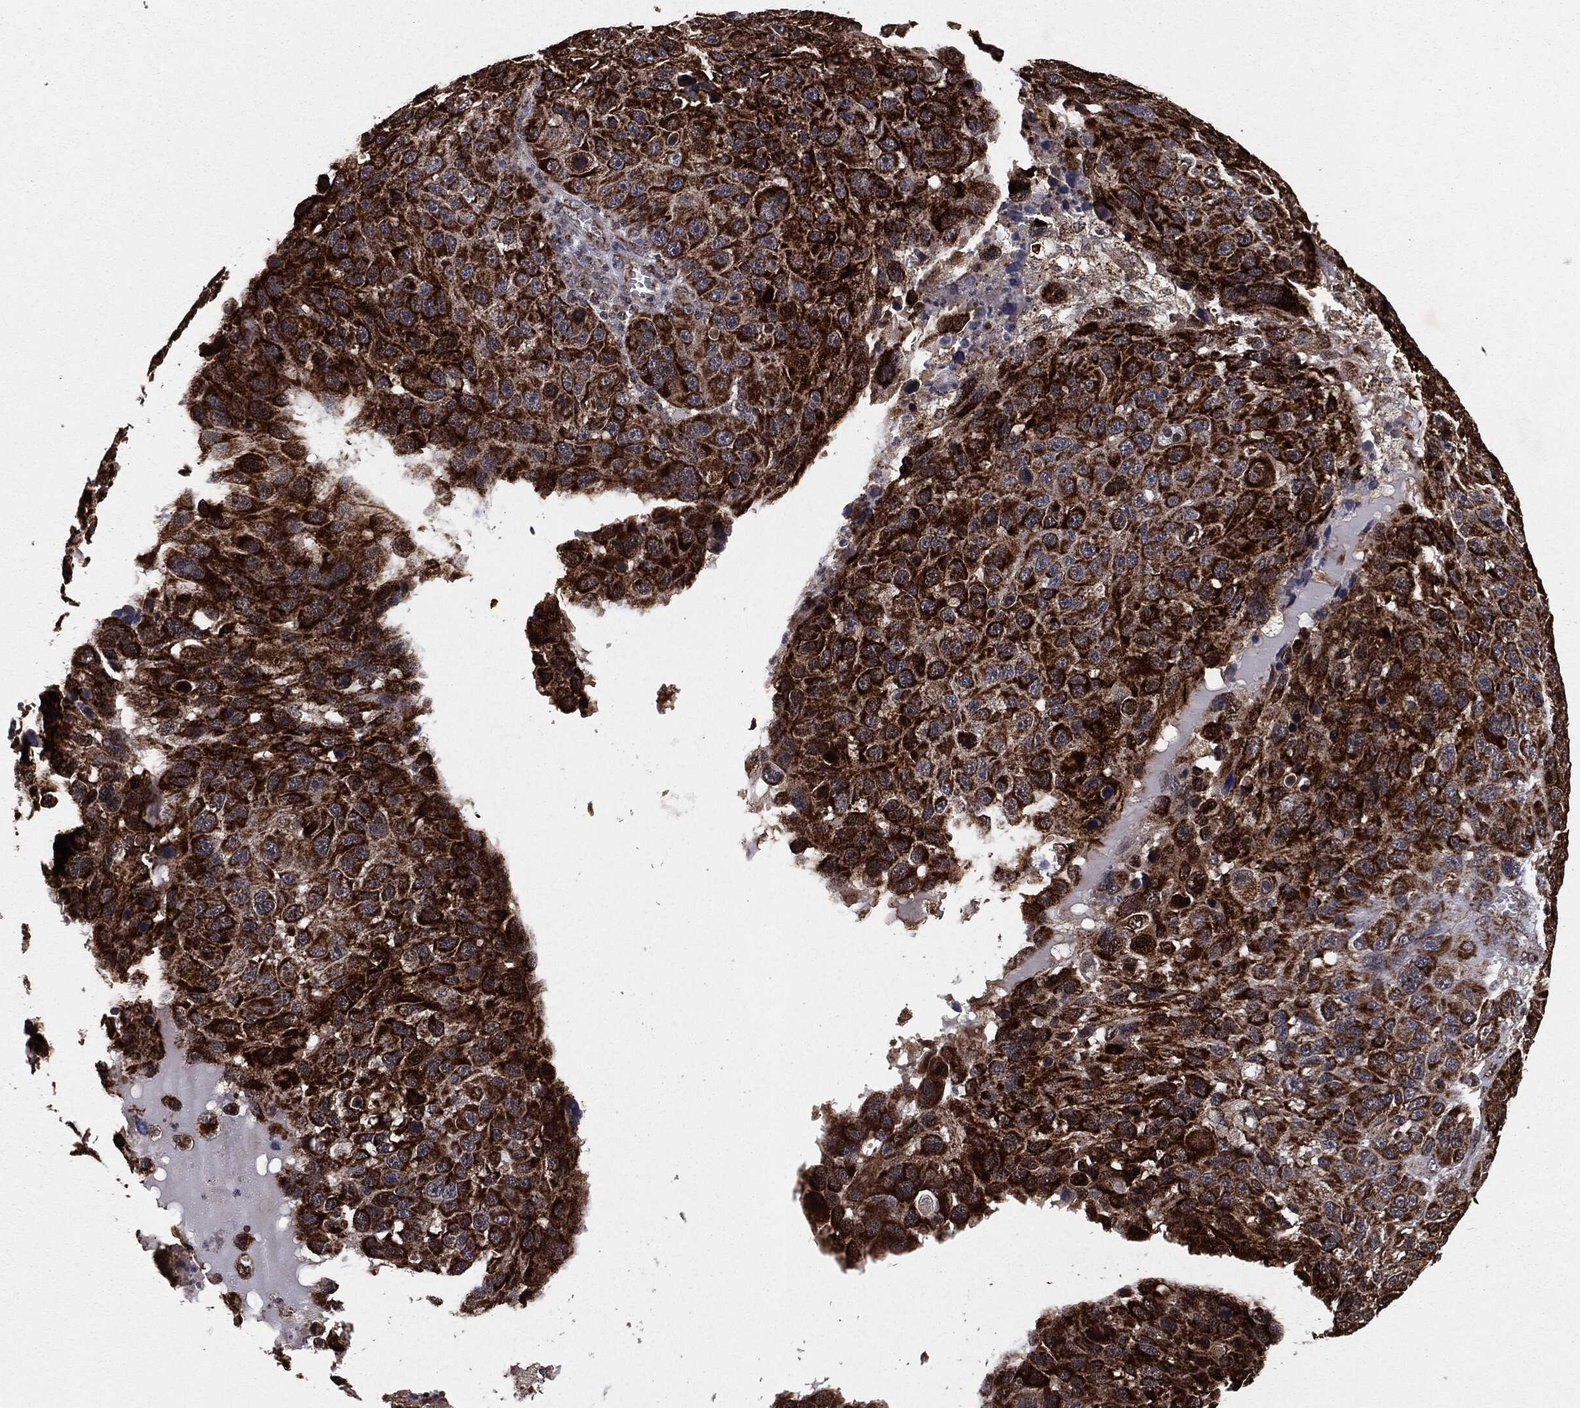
{"staining": {"intensity": "strong", "quantity": ">75%", "location": "cytoplasmic/membranous,nuclear"}, "tissue": "melanoma", "cell_type": "Tumor cells", "image_type": "cancer", "snomed": [{"axis": "morphology", "description": "Malignant melanoma, NOS"}, {"axis": "topography", "description": "Skin"}], "caption": "A histopathology image of melanoma stained for a protein demonstrates strong cytoplasmic/membranous and nuclear brown staining in tumor cells.", "gene": "CHCHD2", "patient": {"sex": "male", "age": 53}}